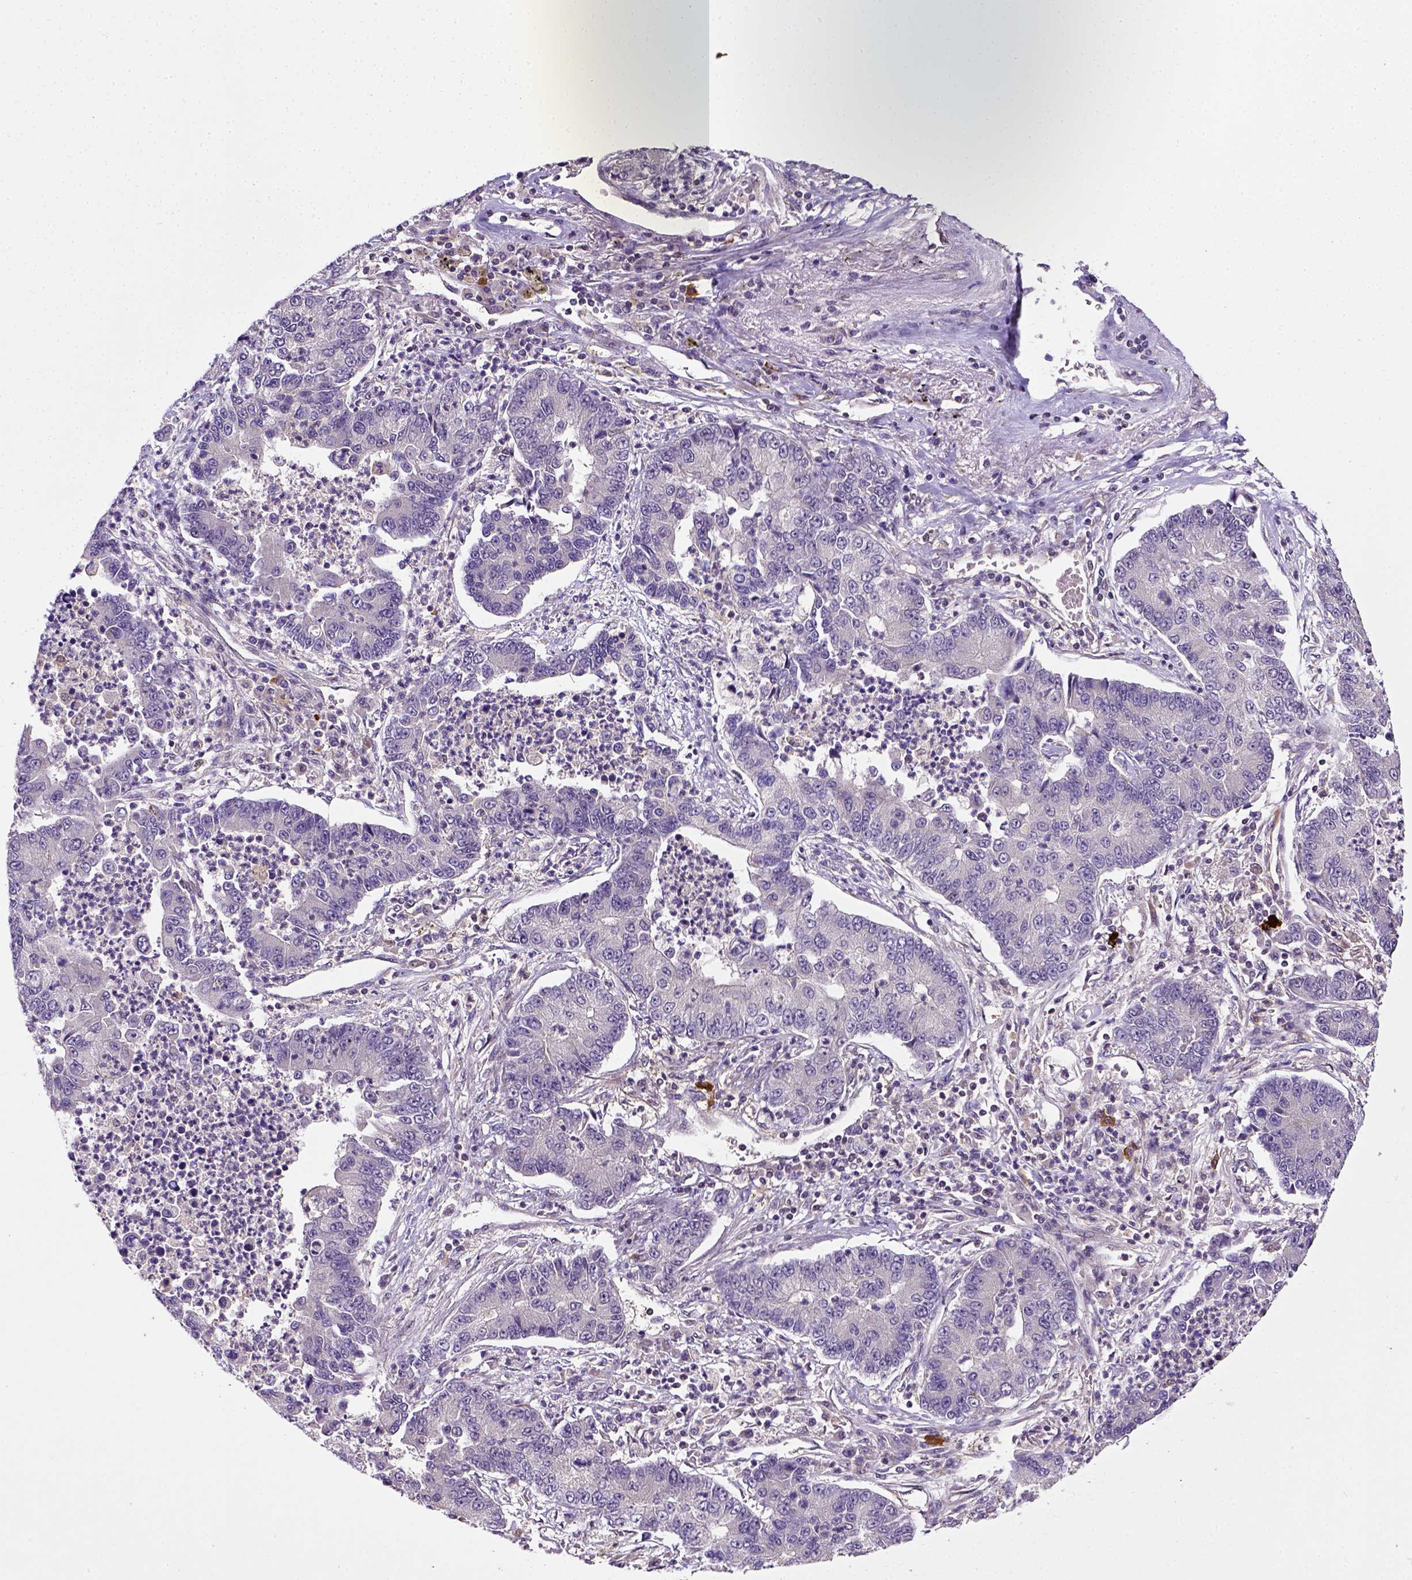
{"staining": {"intensity": "negative", "quantity": "none", "location": "none"}, "tissue": "lung cancer", "cell_type": "Tumor cells", "image_type": "cancer", "snomed": [{"axis": "morphology", "description": "Adenocarcinoma, NOS"}, {"axis": "topography", "description": "Lung"}], "caption": "Immunohistochemistry (IHC) of lung adenocarcinoma displays no positivity in tumor cells.", "gene": "MATK", "patient": {"sex": "female", "age": 57}}